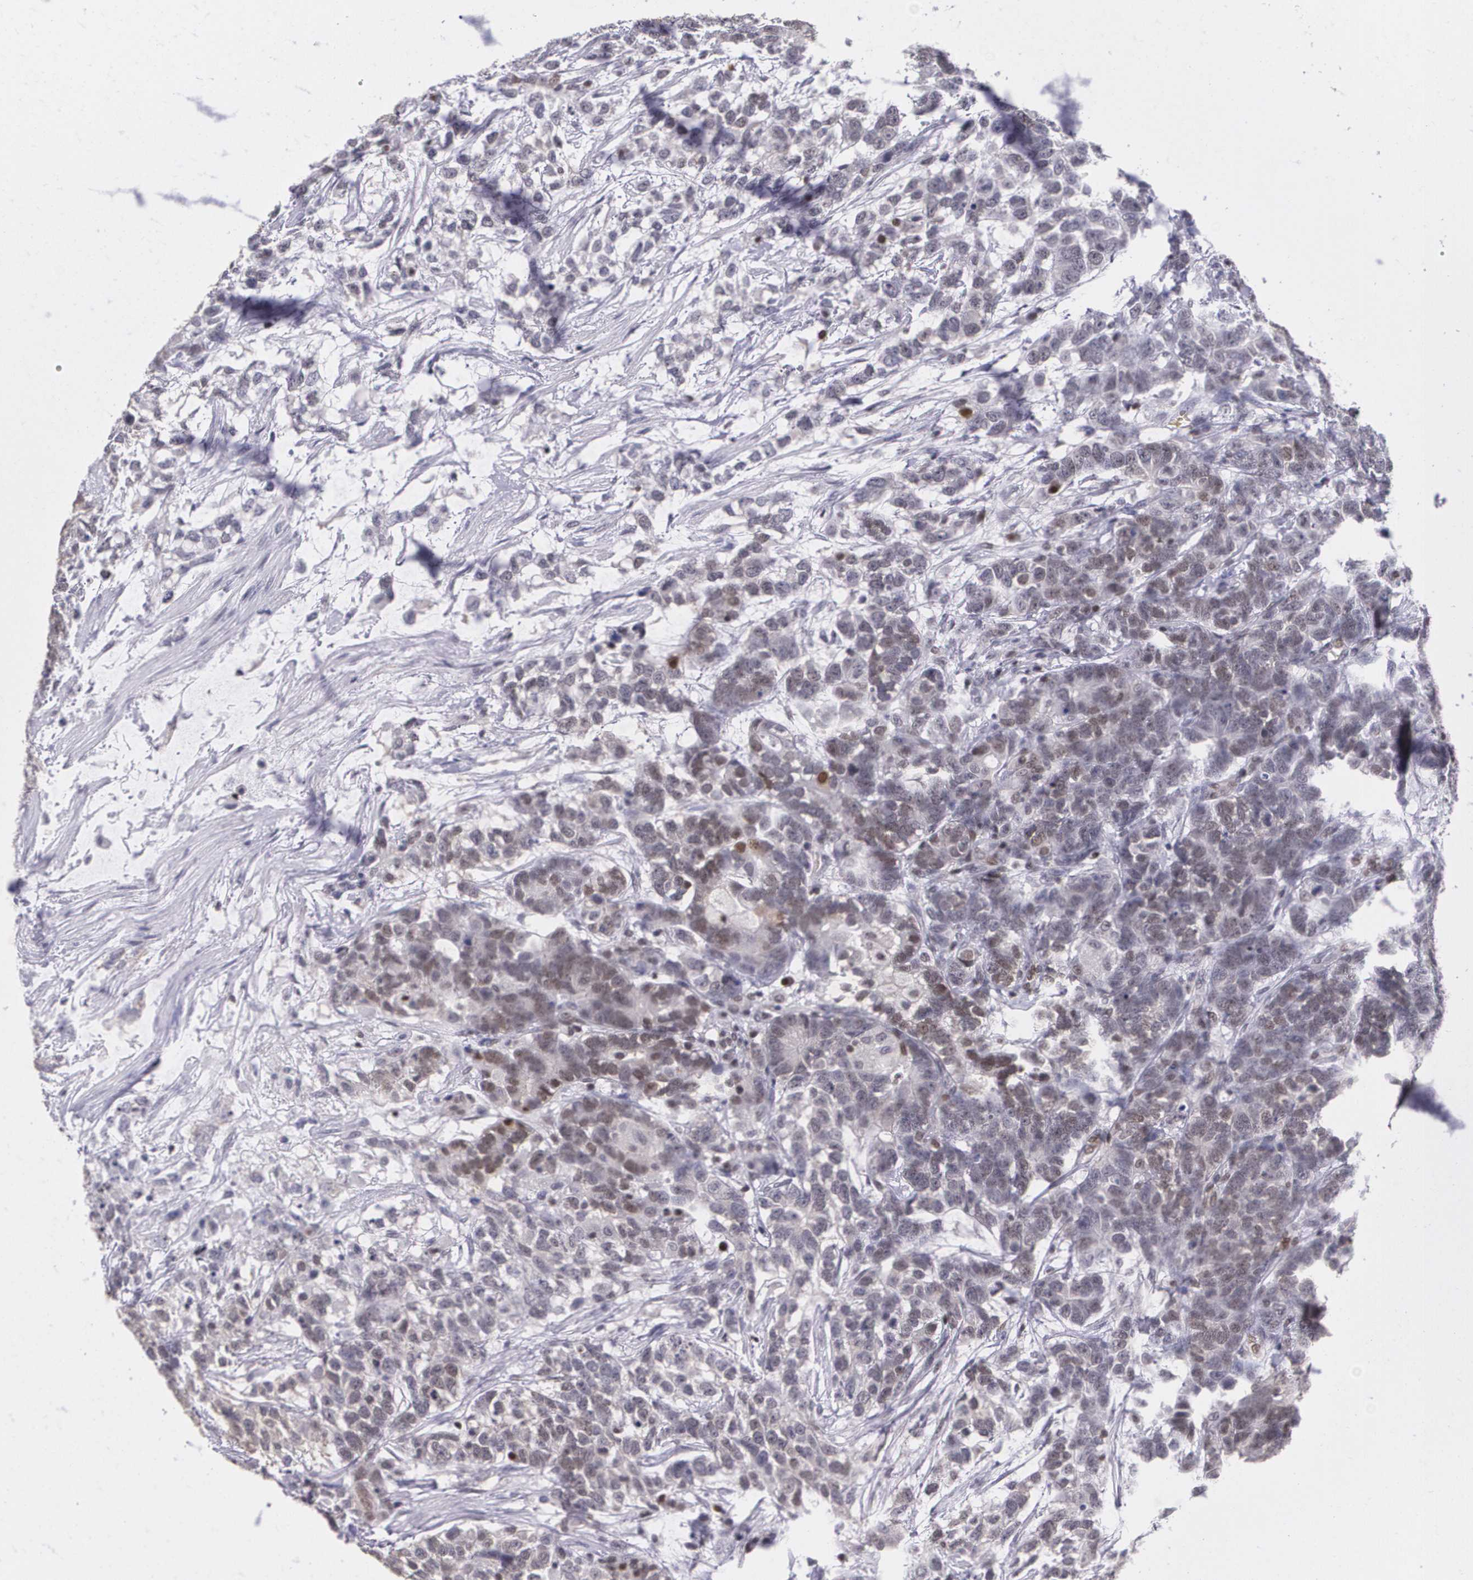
{"staining": {"intensity": "negative", "quantity": "none", "location": "none"}, "tissue": "testis cancer", "cell_type": "Tumor cells", "image_type": "cancer", "snomed": [{"axis": "morphology", "description": "Carcinoma, Embryonal, NOS"}, {"axis": "topography", "description": "Testis"}], "caption": "Immunohistochemistry (IHC) of human testis cancer (embryonal carcinoma) reveals no positivity in tumor cells.", "gene": "MGMT", "patient": {"sex": "male", "age": 26}}